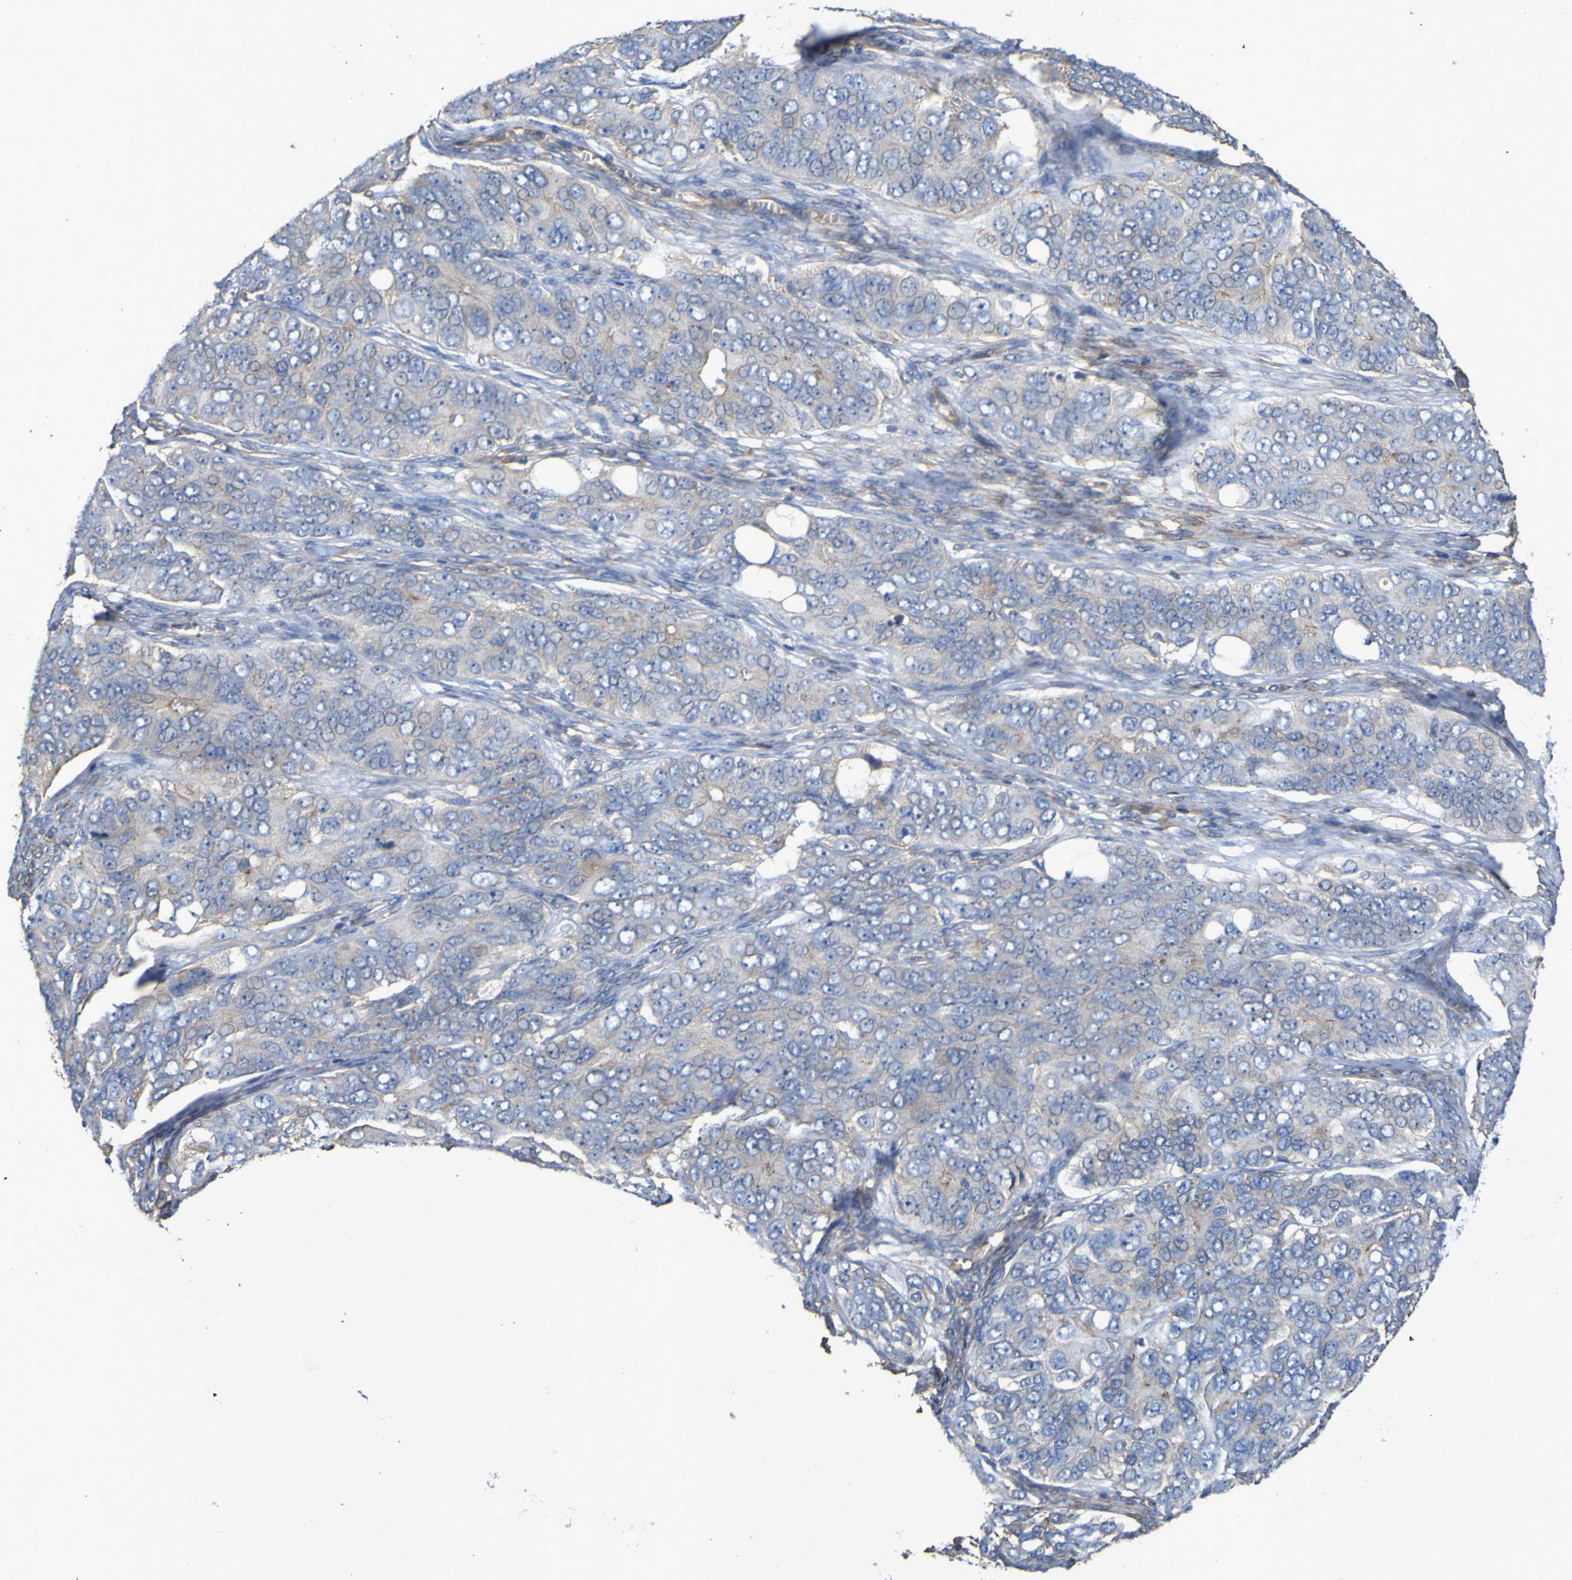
{"staining": {"intensity": "weak", "quantity": ">75%", "location": "cytoplasmic/membranous"}, "tissue": "ovarian cancer", "cell_type": "Tumor cells", "image_type": "cancer", "snomed": [{"axis": "morphology", "description": "Carcinoma, endometroid"}, {"axis": "topography", "description": "Ovary"}], "caption": "A low amount of weak cytoplasmic/membranous expression is present in approximately >75% of tumor cells in ovarian cancer tissue.", "gene": "TNFSF15", "patient": {"sex": "female", "age": 51}}